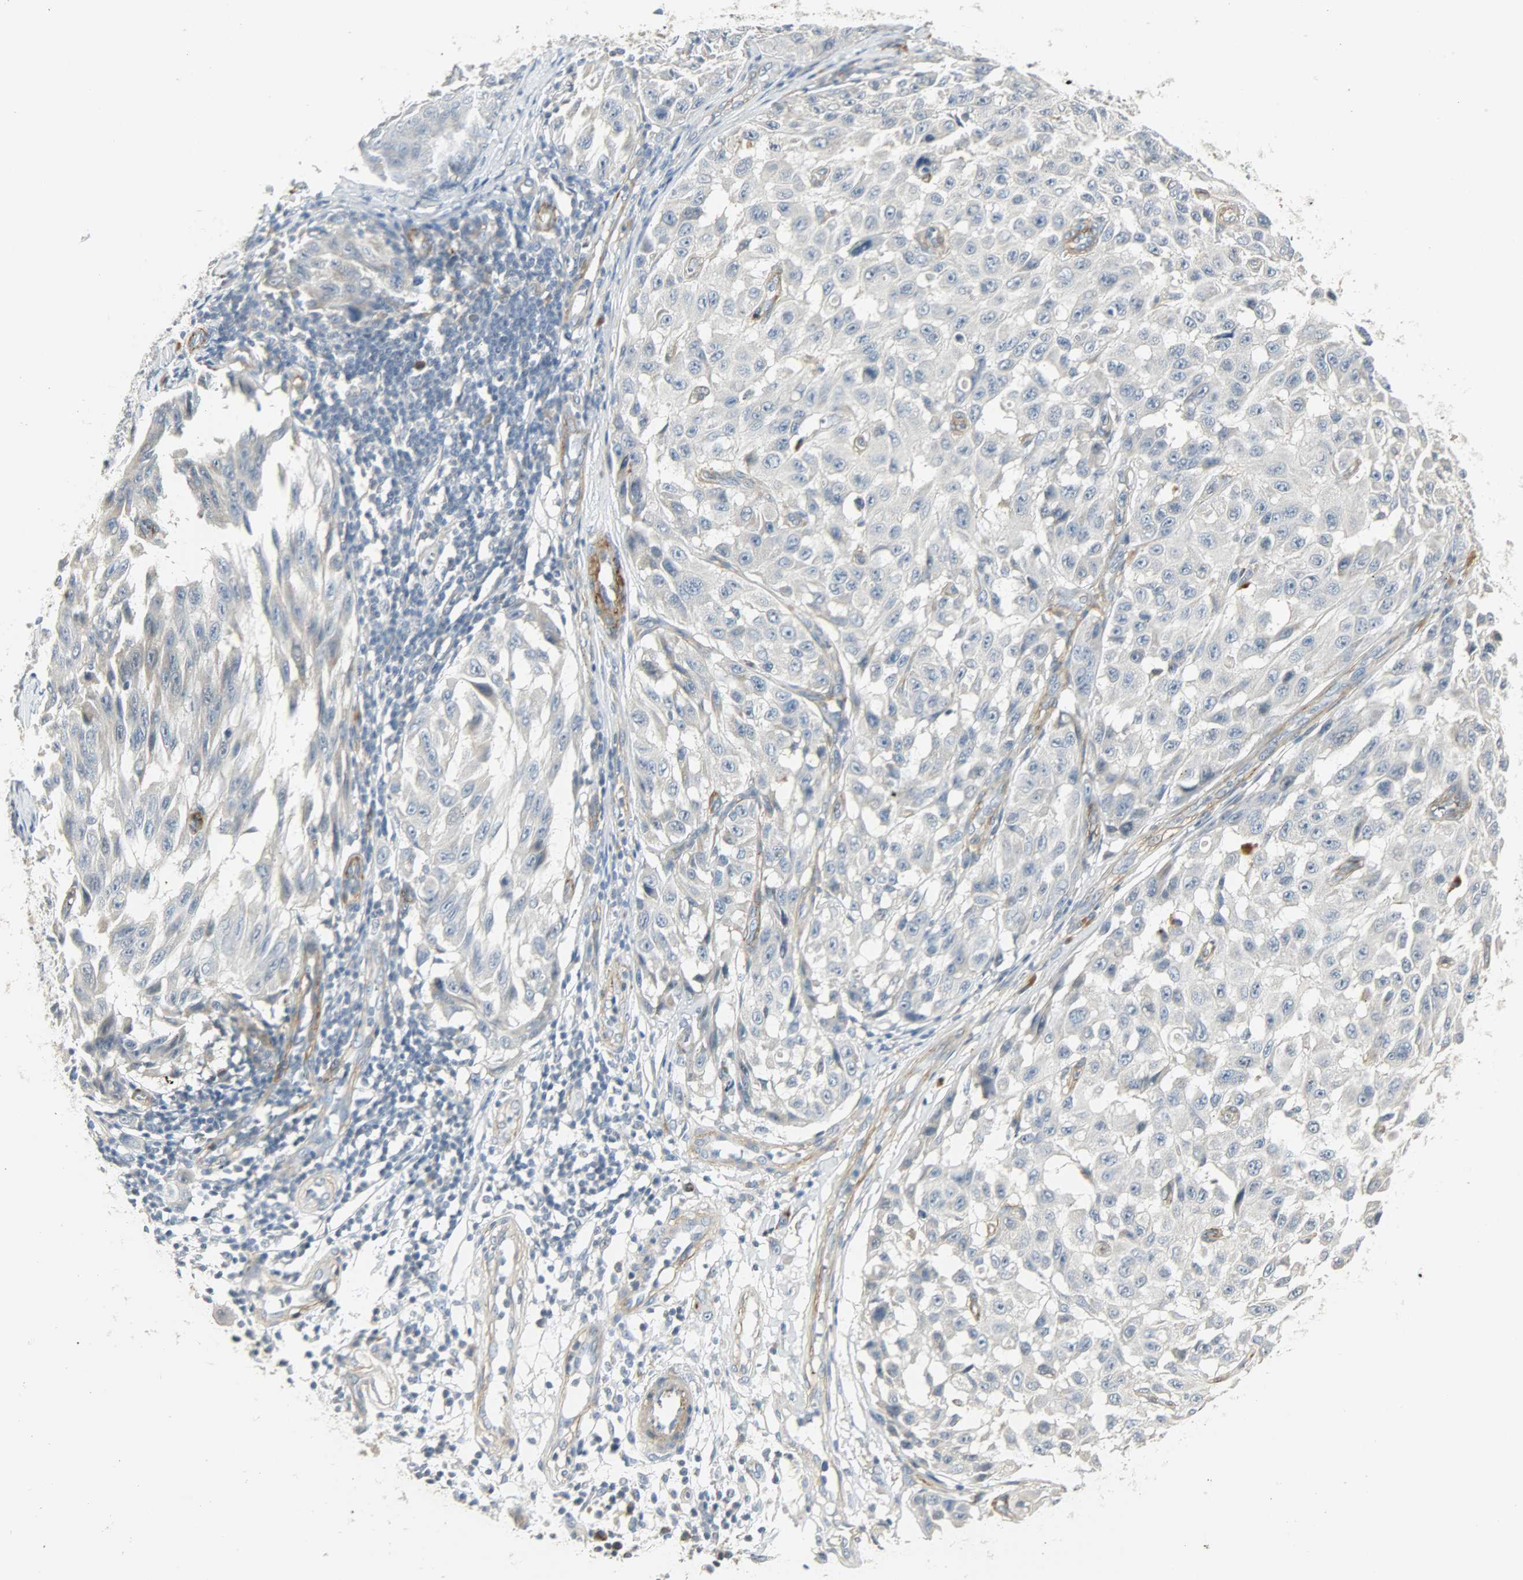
{"staining": {"intensity": "negative", "quantity": "none", "location": "none"}, "tissue": "melanoma", "cell_type": "Tumor cells", "image_type": "cancer", "snomed": [{"axis": "morphology", "description": "Malignant melanoma, NOS"}, {"axis": "topography", "description": "Skin"}], "caption": "Melanoma stained for a protein using immunohistochemistry (IHC) displays no staining tumor cells.", "gene": "ENPEP", "patient": {"sex": "male", "age": 30}}